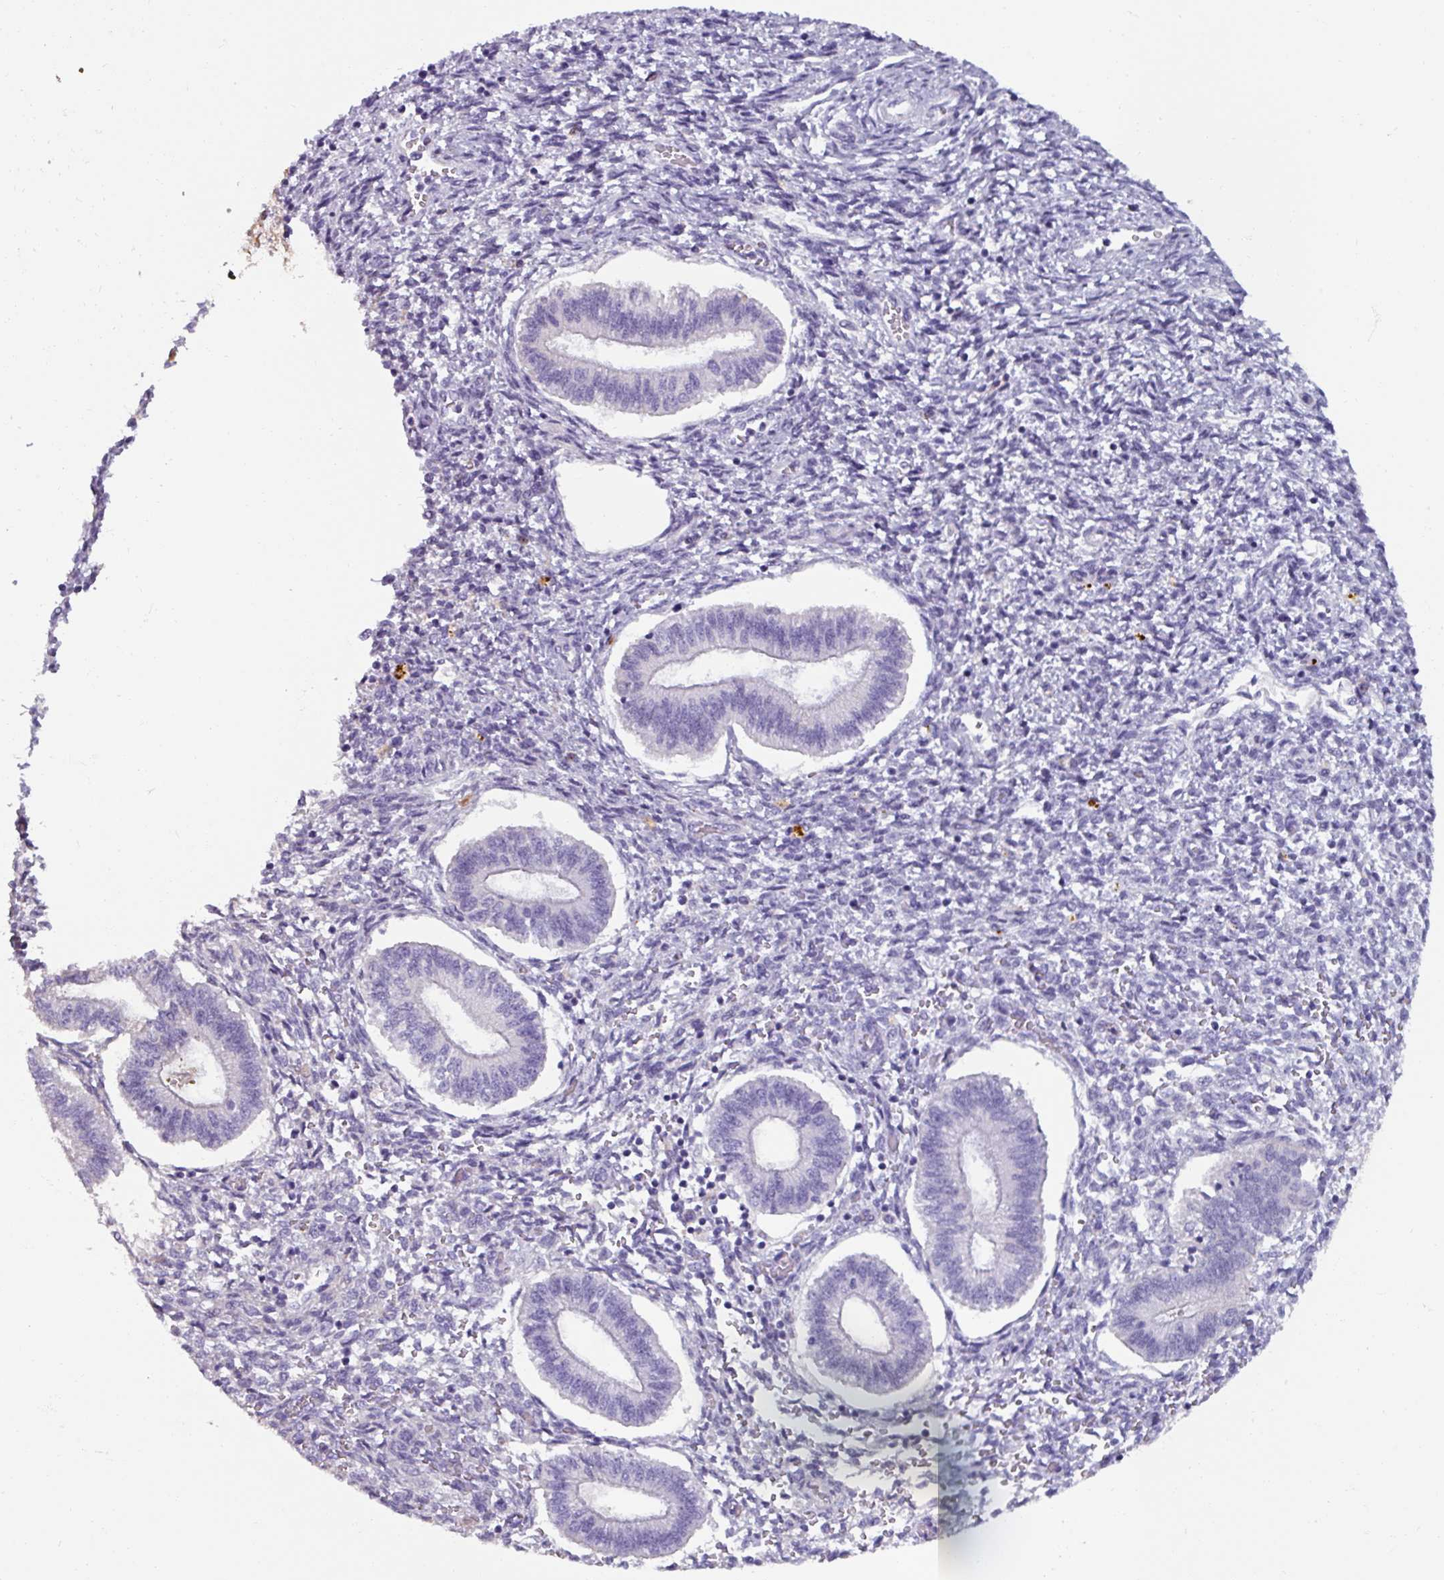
{"staining": {"intensity": "negative", "quantity": "none", "location": "none"}, "tissue": "endometrium", "cell_type": "Cells in endometrial stroma", "image_type": "normal", "snomed": [{"axis": "morphology", "description": "Normal tissue, NOS"}, {"axis": "topography", "description": "Endometrium"}], "caption": "Photomicrograph shows no protein positivity in cells in endometrial stroma of benign endometrium. (DAB immunohistochemistry (IHC), high magnification).", "gene": "SPESP1", "patient": {"sex": "female", "age": 25}}